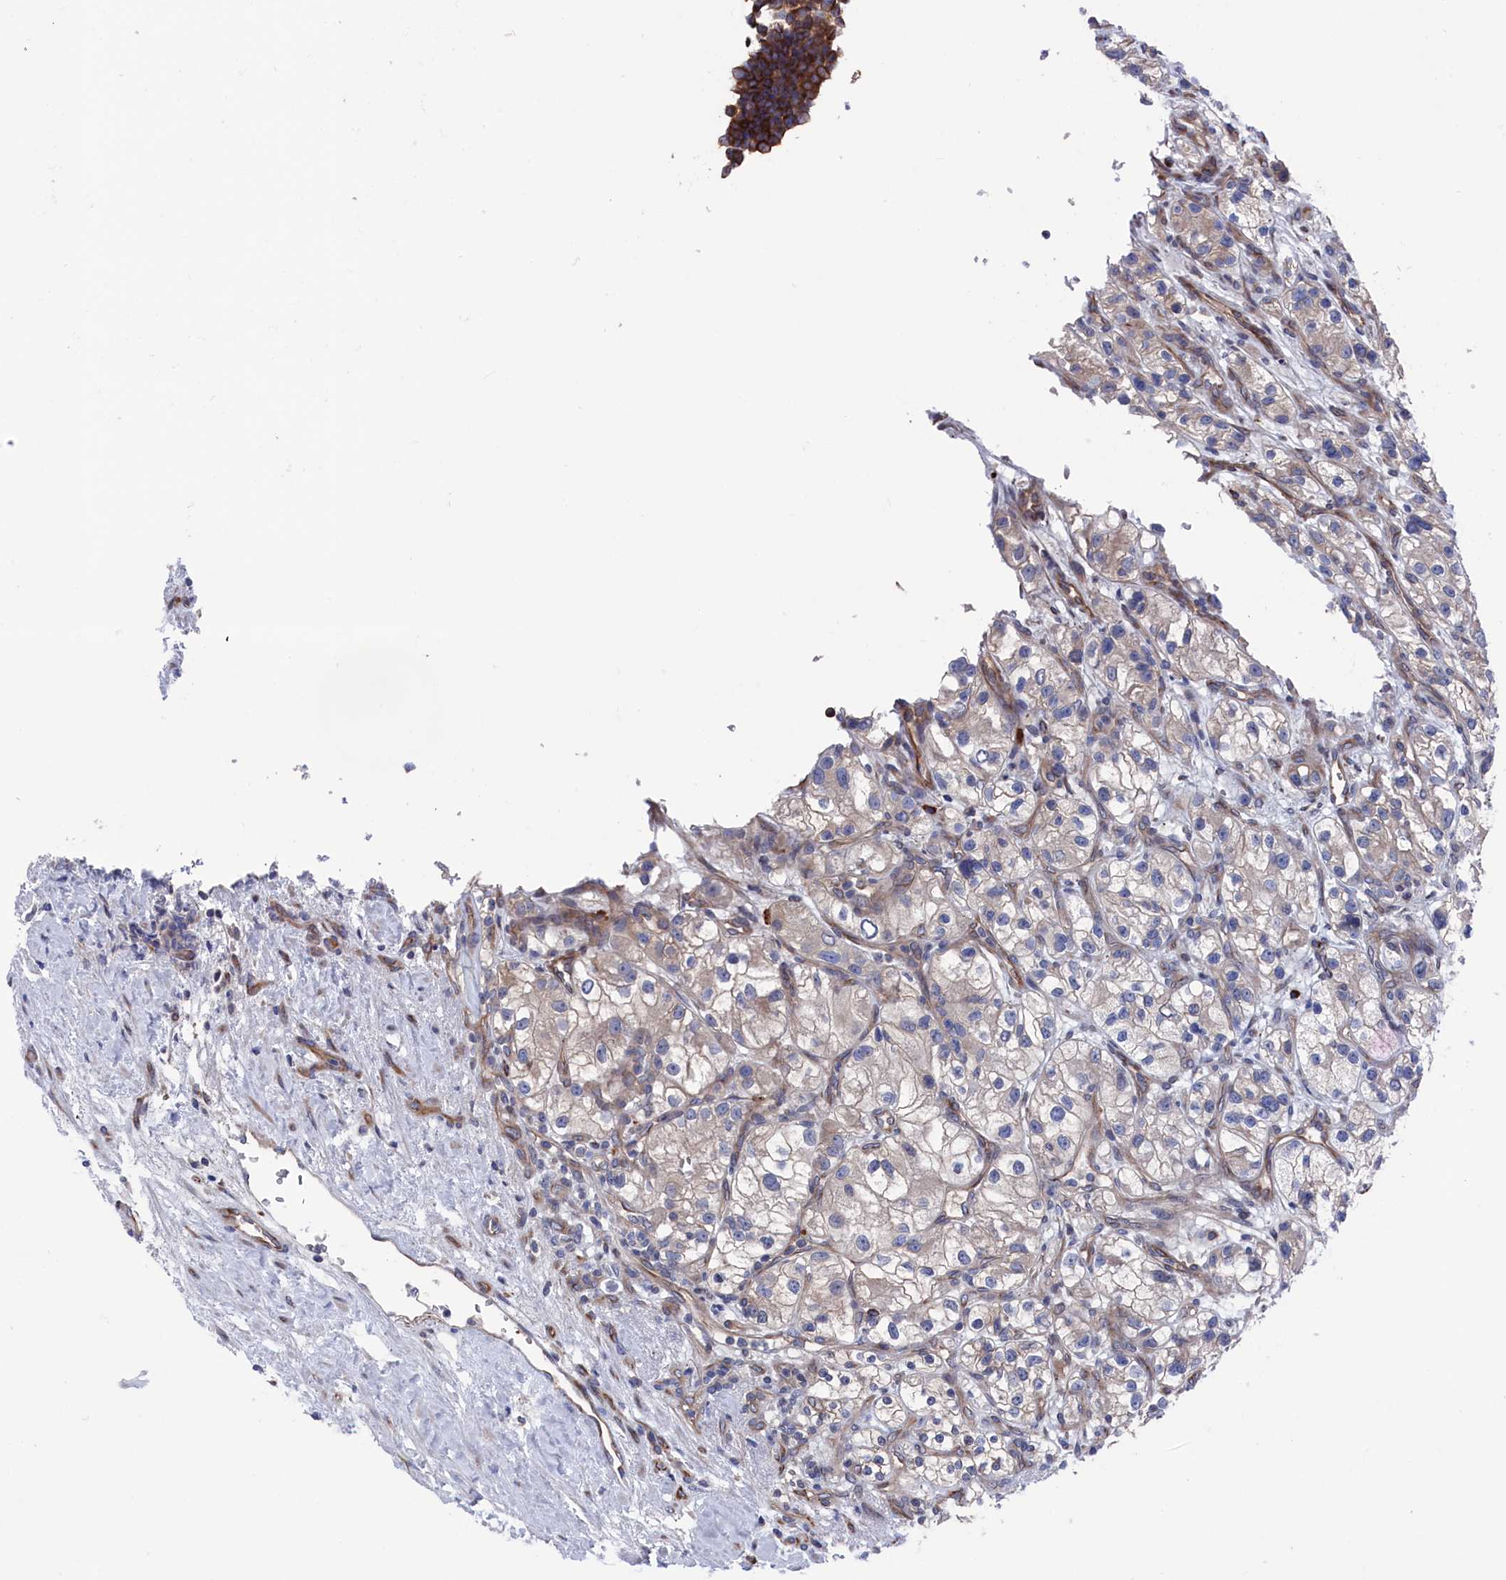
{"staining": {"intensity": "negative", "quantity": "none", "location": "none"}, "tissue": "renal cancer", "cell_type": "Tumor cells", "image_type": "cancer", "snomed": [{"axis": "morphology", "description": "Adenocarcinoma, NOS"}, {"axis": "topography", "description": "Kidney"}], "caption": "High magnification brightfield microscopy of adenocarcinoma (renal) stained with DAB (brown) and counterstained with hematoxylin (blue): tumor cells show no significant expression. (DAB (3,3'-diaminobenzidine) IHC visualized using brightfield microscopy, high magnification).", "gene": "NUTF2", "patient": {"sex": "female", "age": 57}}